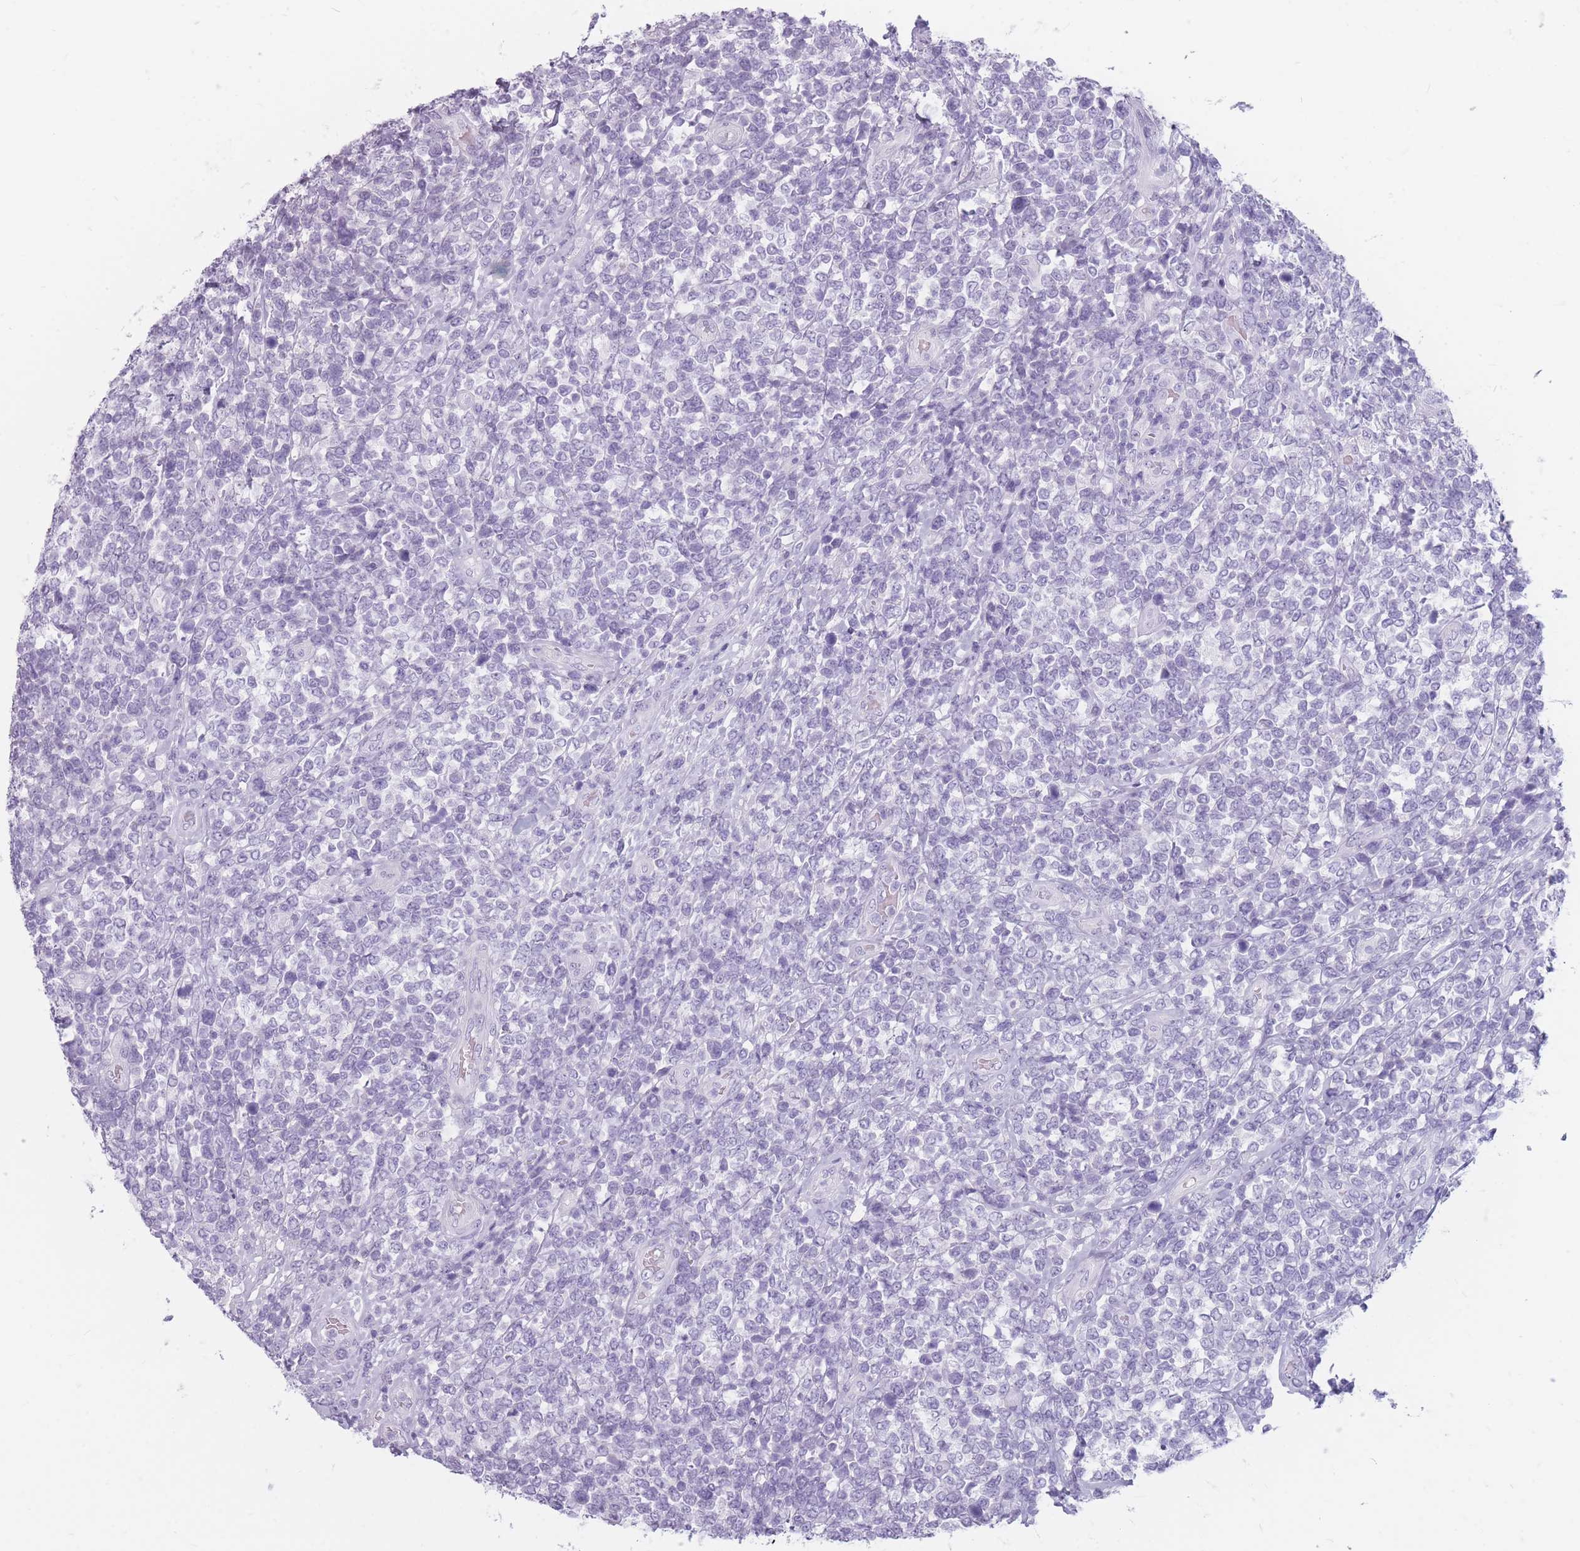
{"staining": {"intensity": "negative", "quantity": "none", "location": "none"}, "tissue": "lymphoma", "cell_type": "Tumor cells", "image_type": "cancer", "snomed": [{"axis": "morphology", "description": "Malignant lymphoma, non-Hodgkin's type, High grade"}, {"axis": "topography", "description": "Soft tissue"}], "caption": "The immunohistochemistry histopathology image has no significant expression in tumor cells of lymphoma tissue.", "gene": "CCNO", "patient": {"sex": "female", "age": 56}}